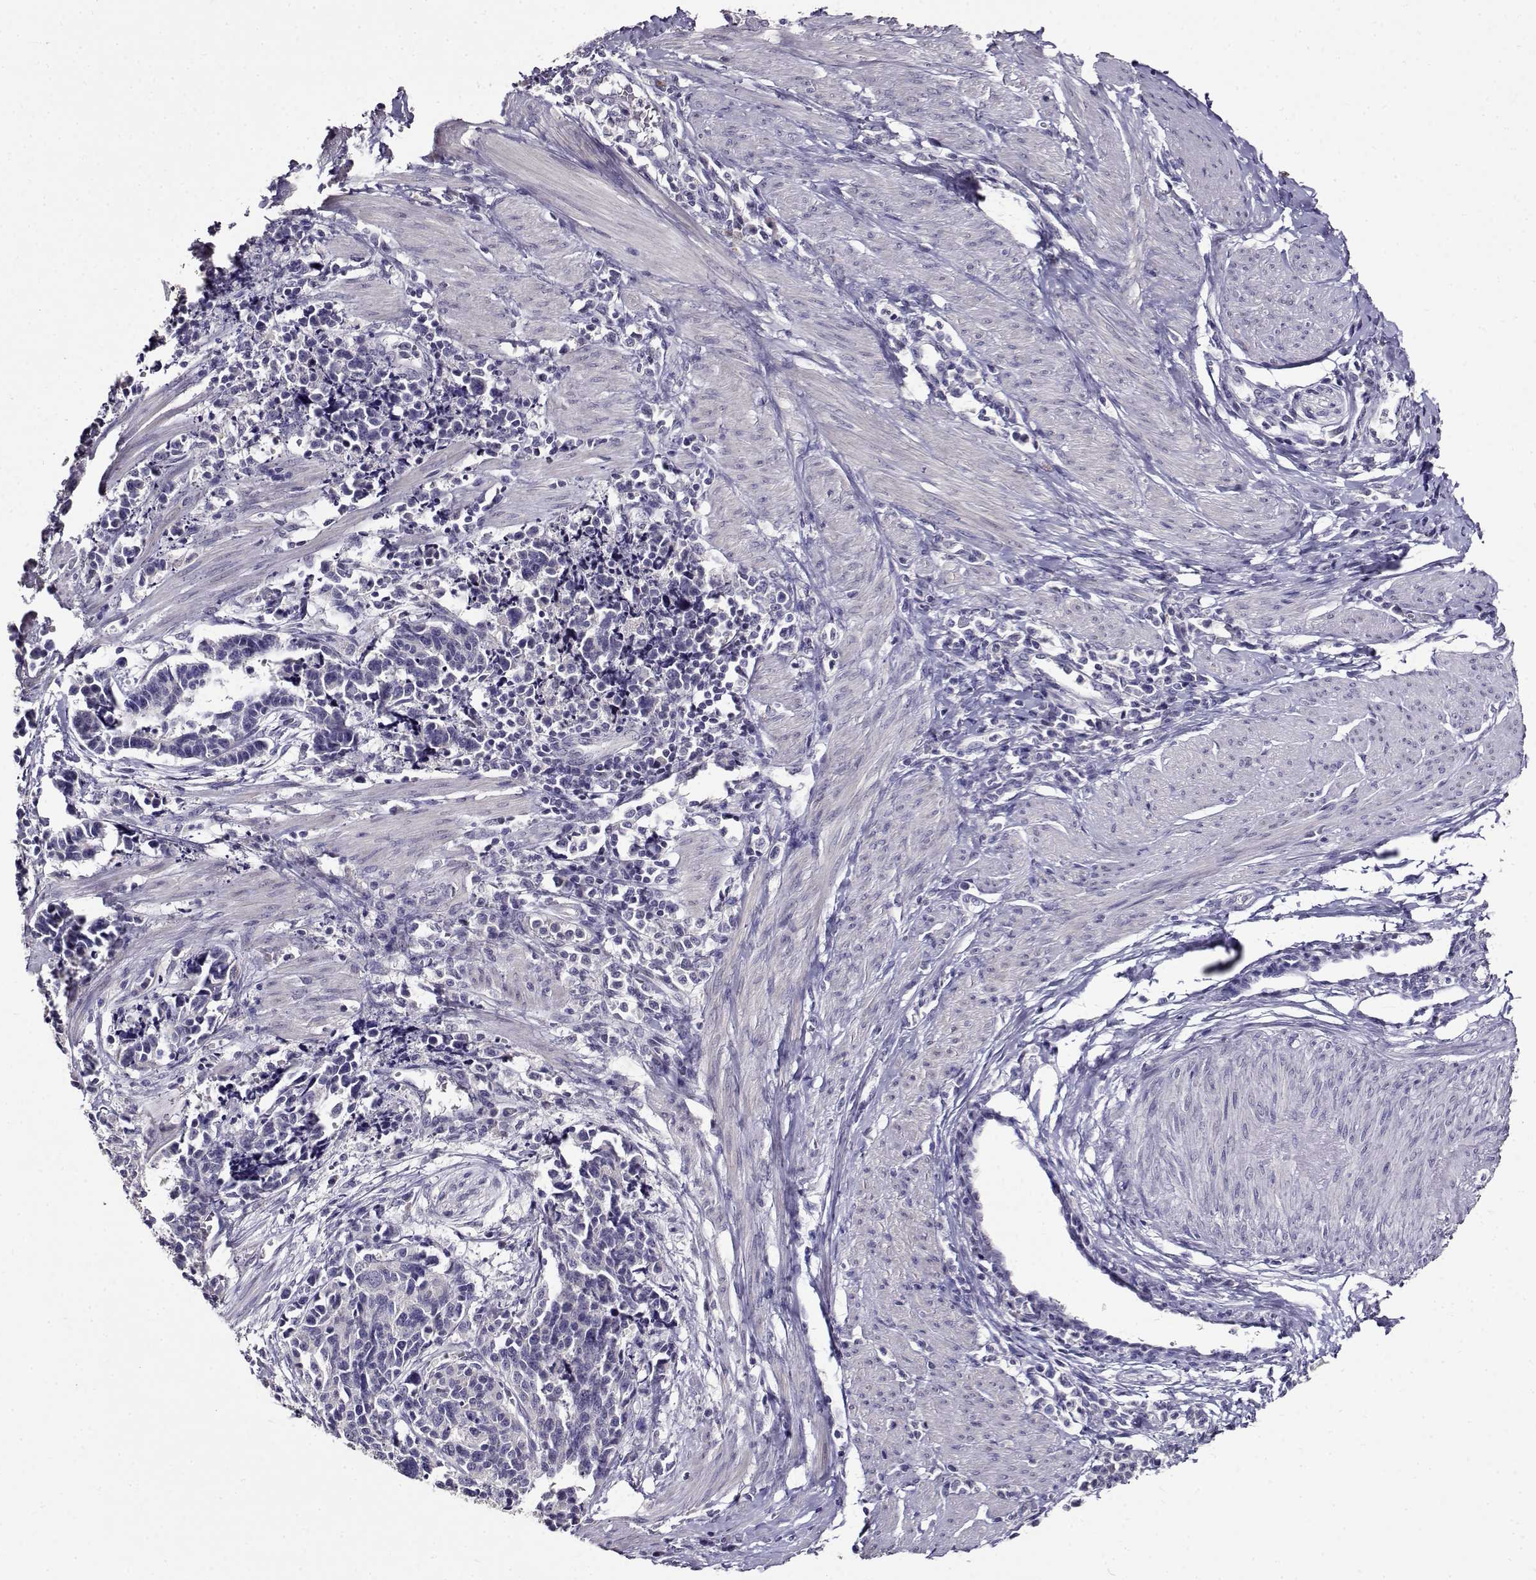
{"staining": {"intensity": "negative", "quantity": "none", "location": "none"}, "tissue": "cervical cancer", "cell_type": "Tumor cells", "image_type": "cancer", "snomed": [{"axis": "morphology", "description": "Squamous cell carcinoma, NOS"}, {"axis": "topography", "description": "Cervix"}], "caption": "Photomicrograph shows no significant protein staining in tumor cells of cervical cancer (squamous cell carcinoma).", "gene": "PAEP", "patient": {"sex": "female", "age": 35}}